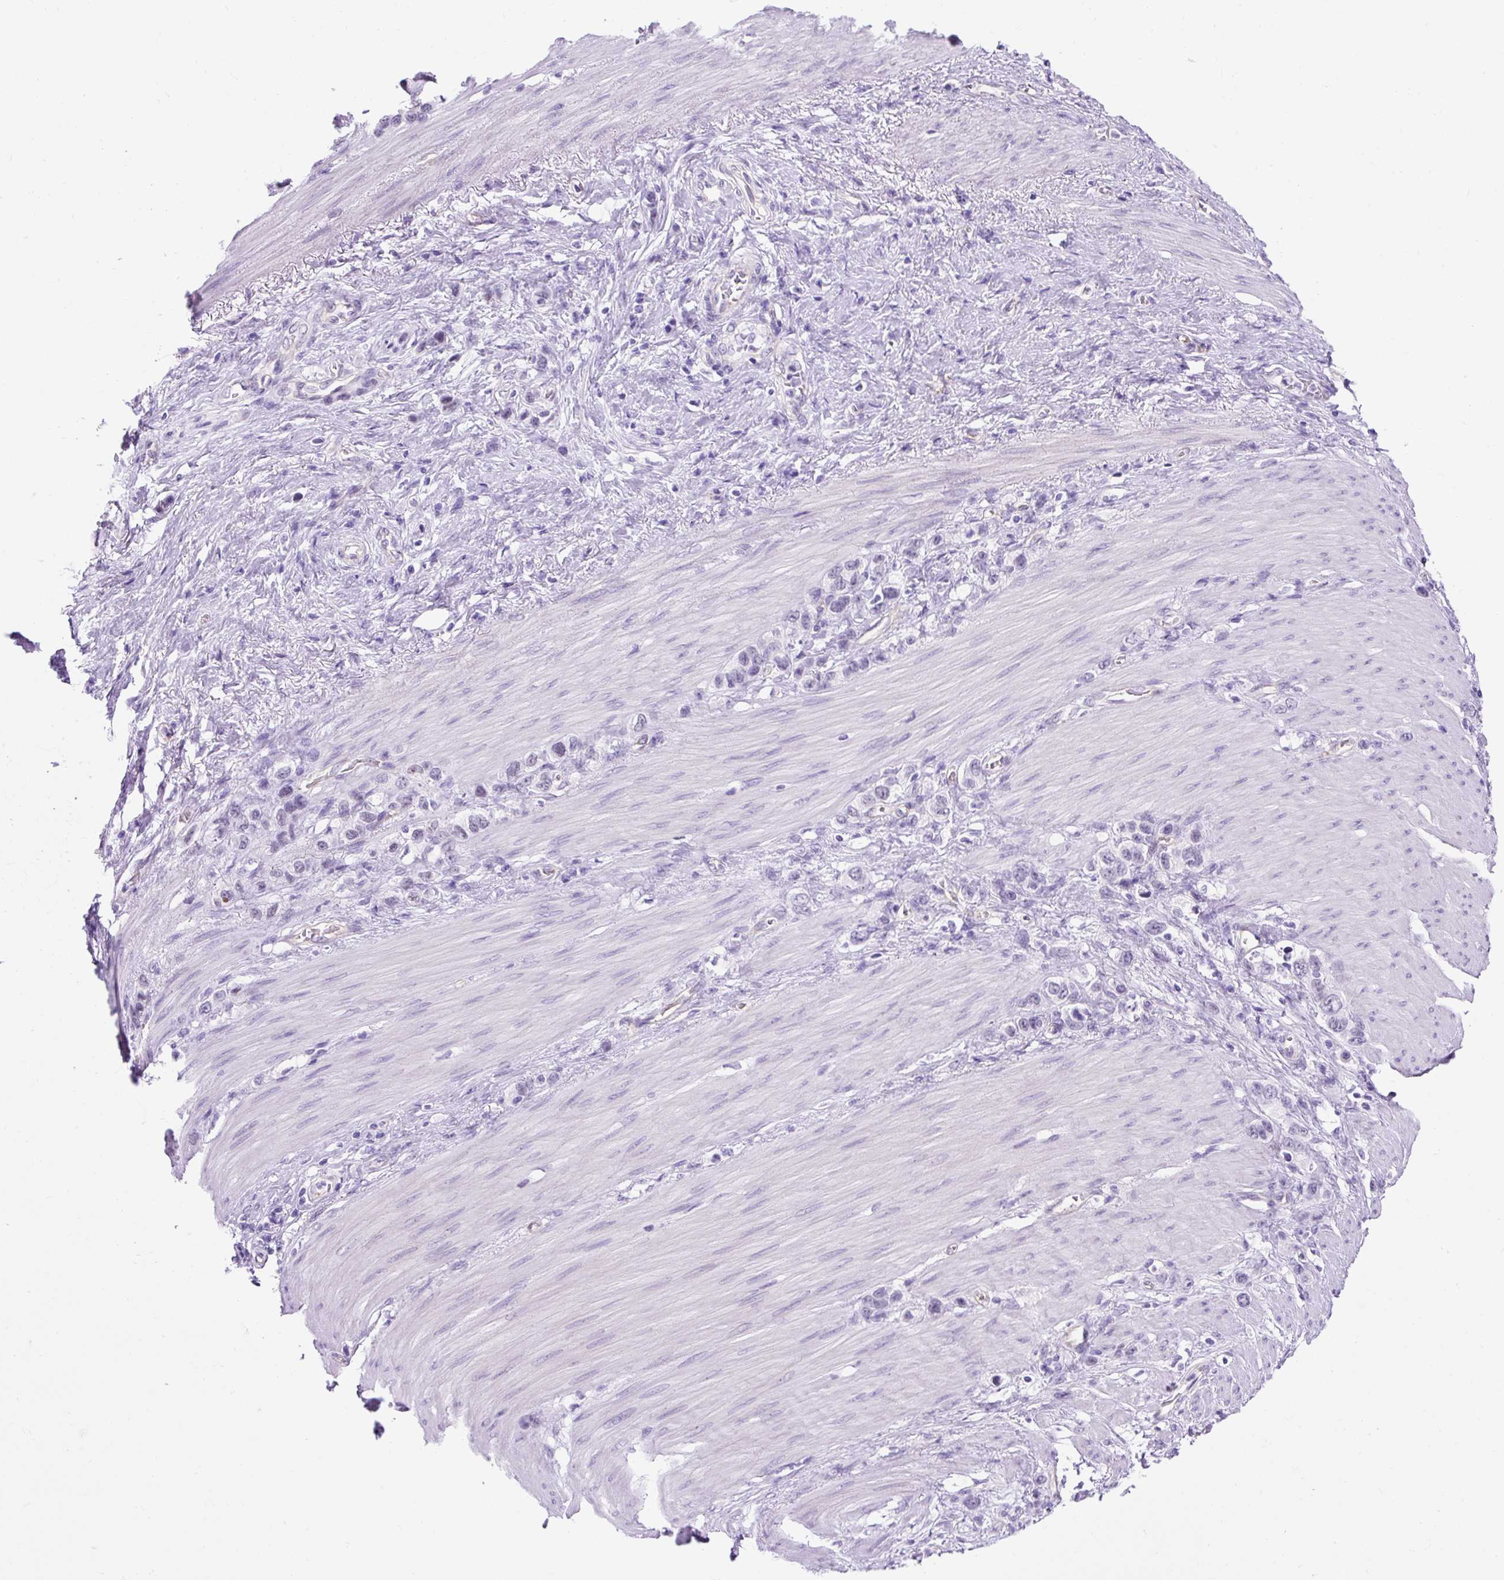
{"staining": {"intensity": "negative", "quantity": "none", "location": "none"}, "tissue": "stomach cancer", "cell_type": "Tumor cells", "image_type": "cancer", "snomed": [{"axis": "morphology", "description": "Adenocarcinoma, NOS"}, {"axis": "morphology", "description": "Adenocarcinoma, High grade"}, {"axis": "topography", "description": "Stomach, upper"}, {"axis": "topography", "description": "Stomach, lower"}], "caption": "Protein analysis of adenocarcinoma (high-grade) (stomach) reveals no significant positivity in tumor cells. (DAB IHC with hematoxylin counter stain).", "gene": "KRT12", "patient": {"sex": "female", "age": 65}}